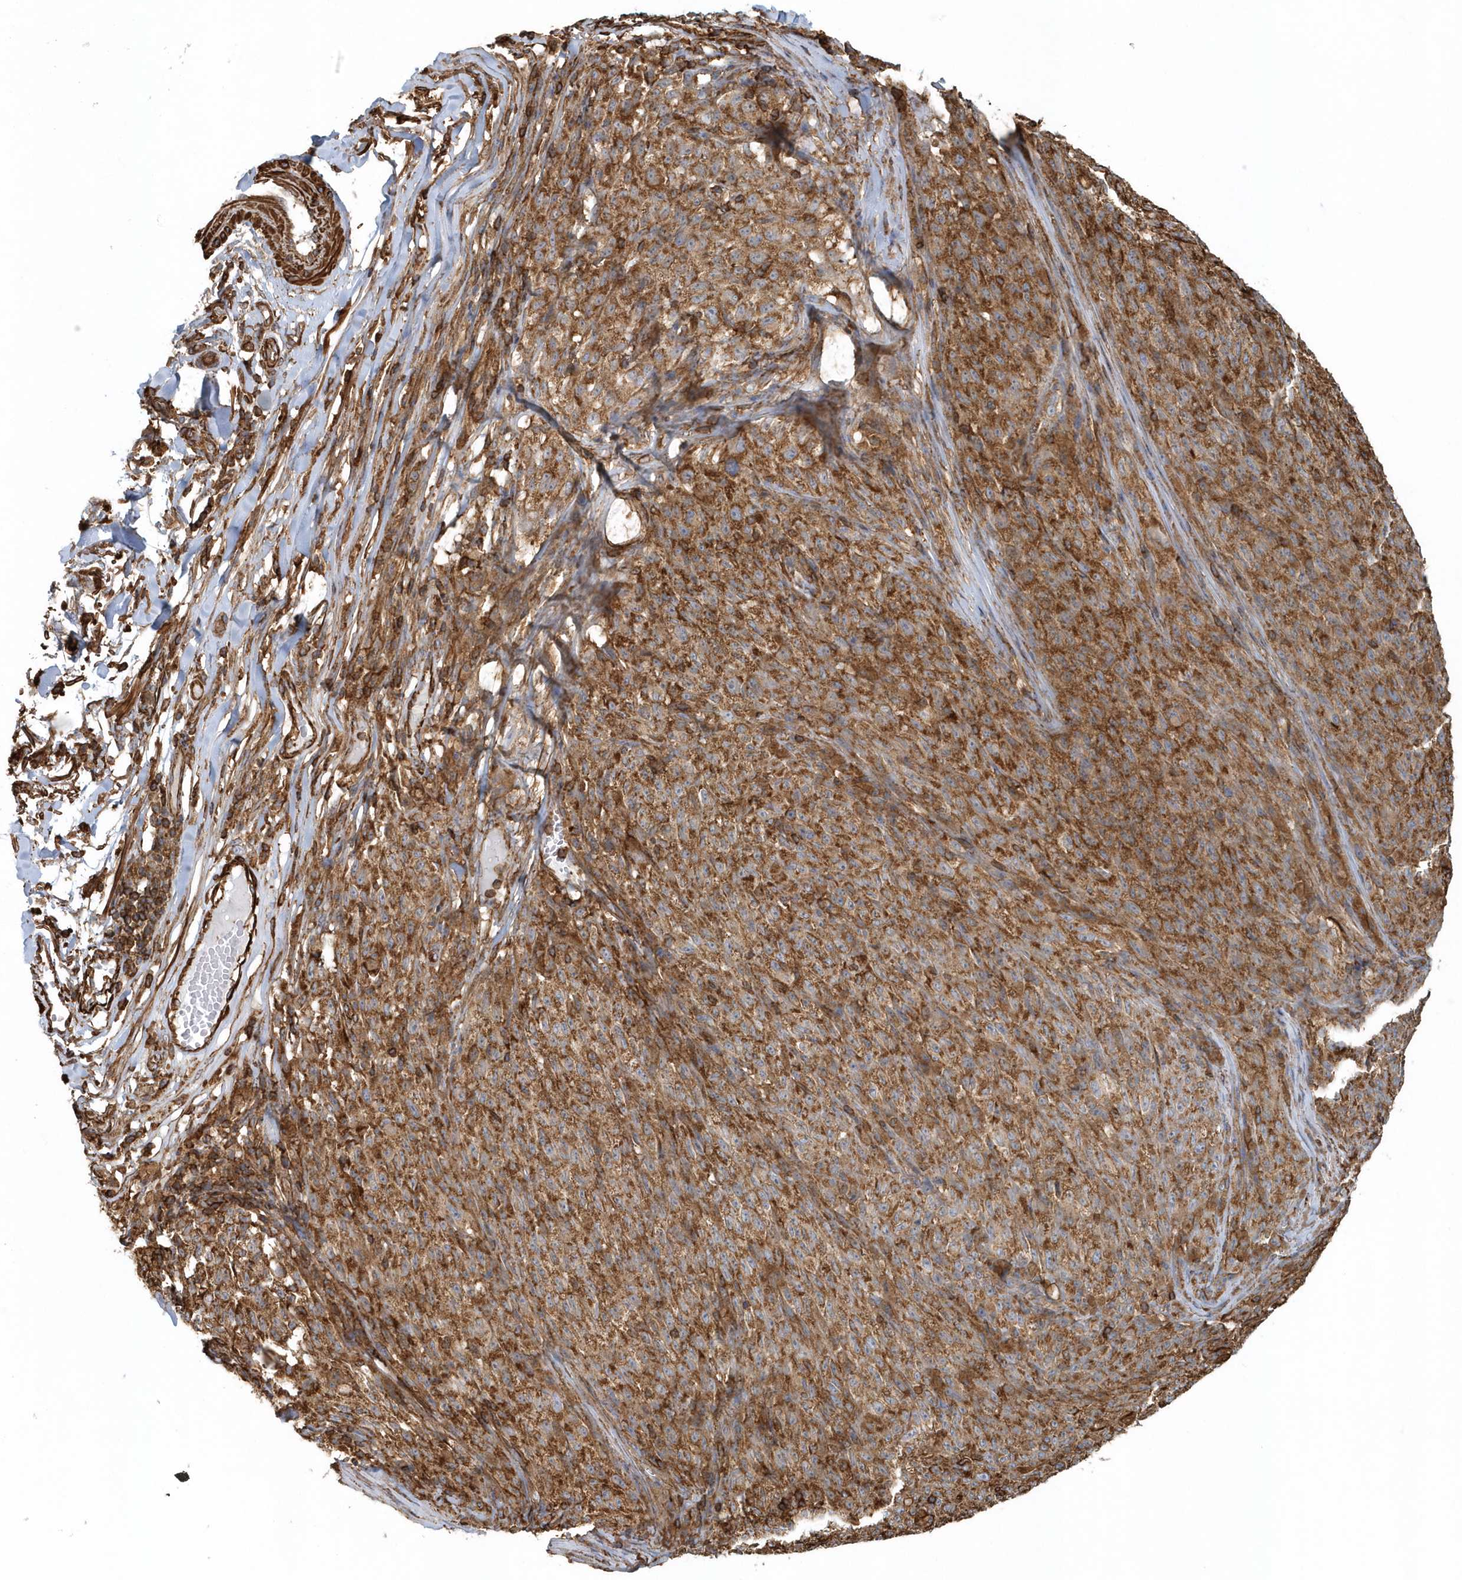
{"staining": {"intensity": "moderate", "quantity": ">75%", "location": "cytoplasmic/membranous"}, "tissue": "melanoma", "cell_type": "Tumor cells", "image_type": "cancer", "snomed": [{"axis": "morphology", "description": "Malignant melanoma, NOS"}, {"axis": "topography", "description": "Skin"}], "caption": "Immunohistochemical staining of melanoma shows moderate cytoplasmic/membranous protein positivity in about >75% of tumor cells.", "gene": "MMUT", "patient": {"sex": "female", "age": 82}}